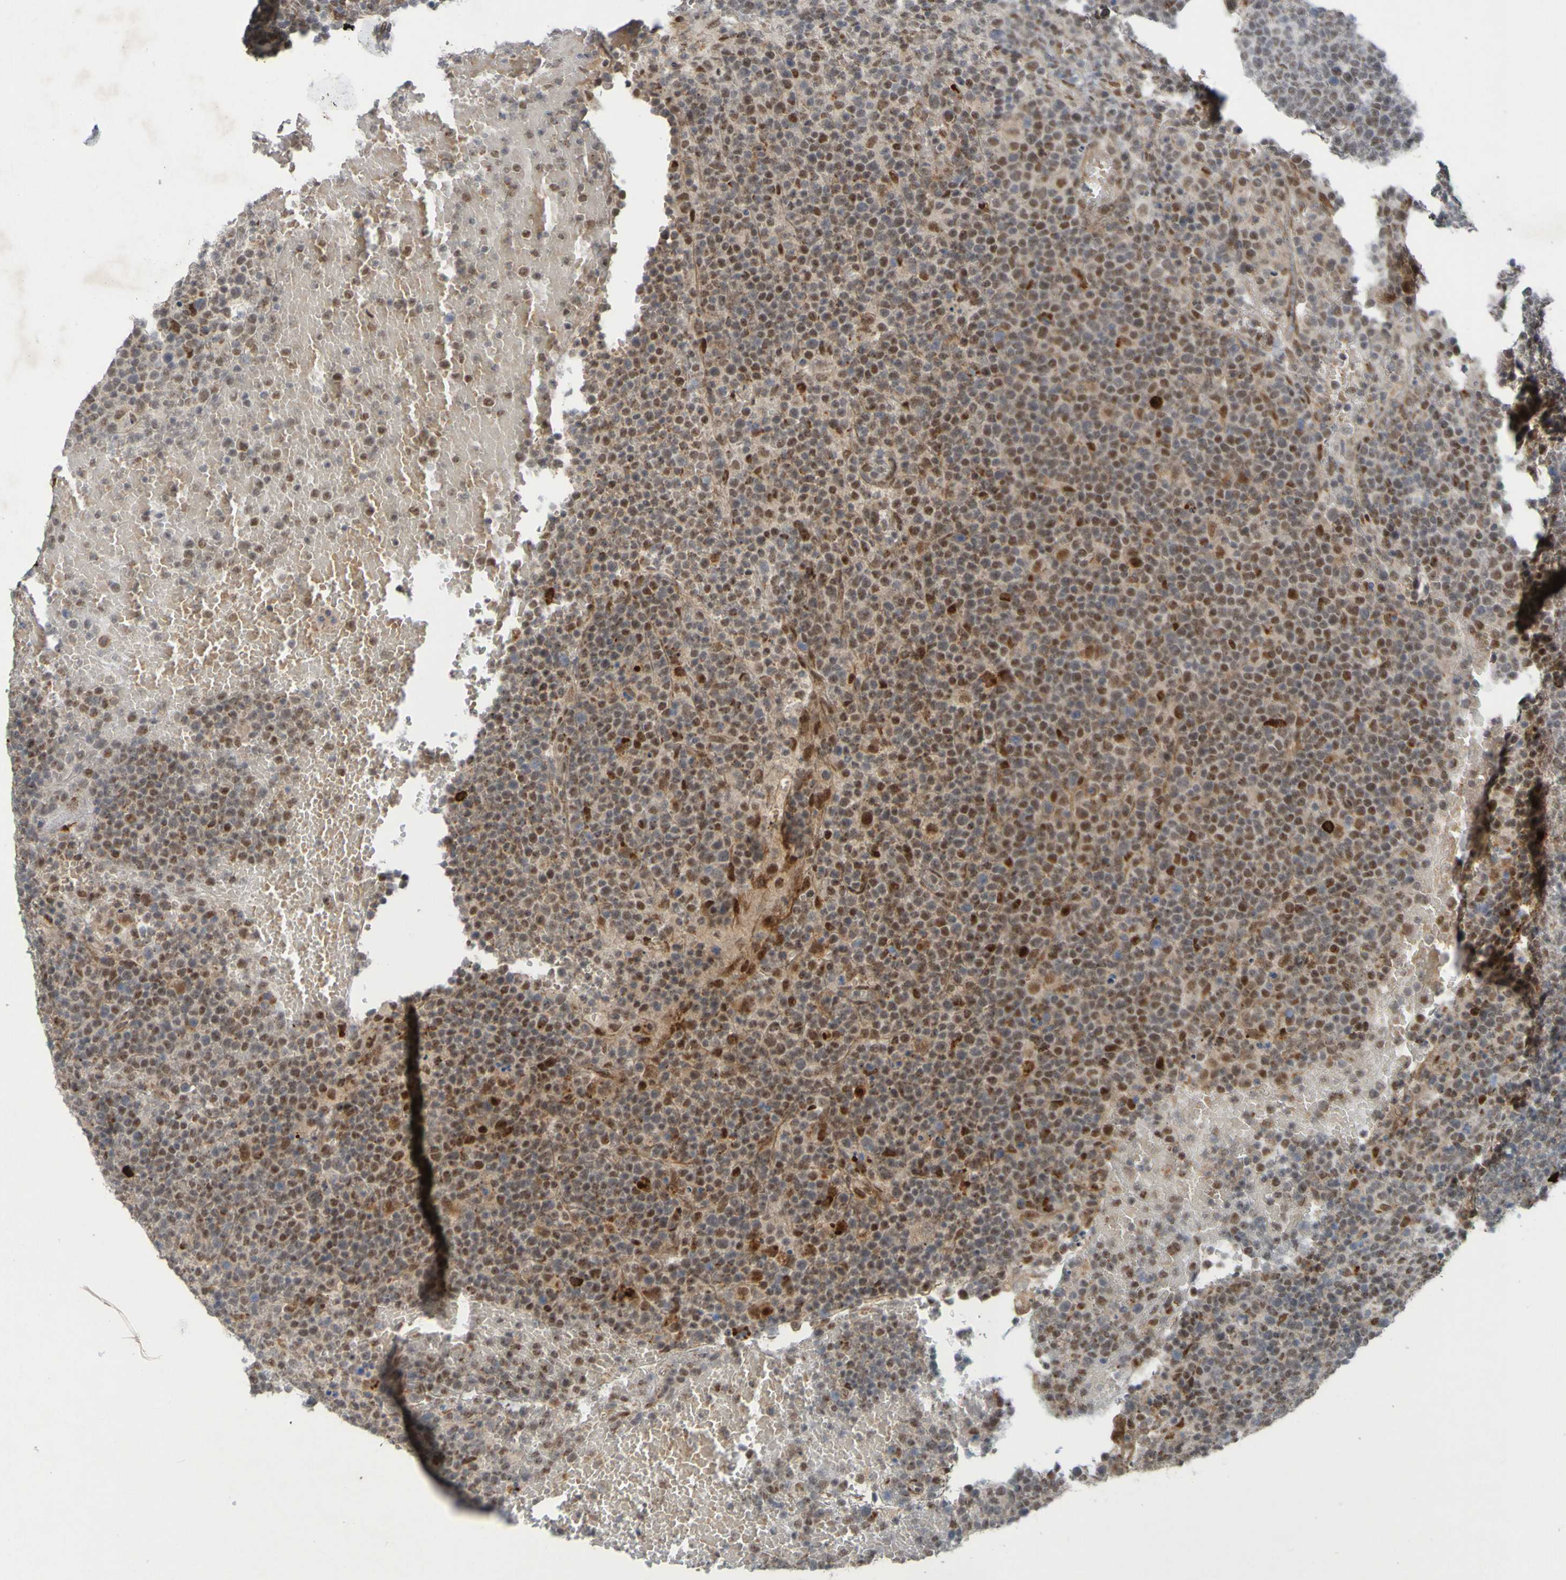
{"staining": {"intensity": "moderate", "quantity": ">75%", "location": "nuclear"}, "tissue": "lymphoma", "cell_type": "Tumor cells", "image_type": "cancer", "snomed": [{"axis": "morphology", "description": "Malignant lymphoma, non-Hodgkin's type, High grade"}, {"axis": "topography", "description": "Lymph node"}], "caption": "Immunohistochemical staining of human high-grade malignant lymphoma, non-Hodgkin's type demonstrates moderate nuclear protein expression in approximately >75% of tumor cells.", "gene": "MCPH1", "patient": {"sex": "male", "age": 61}}